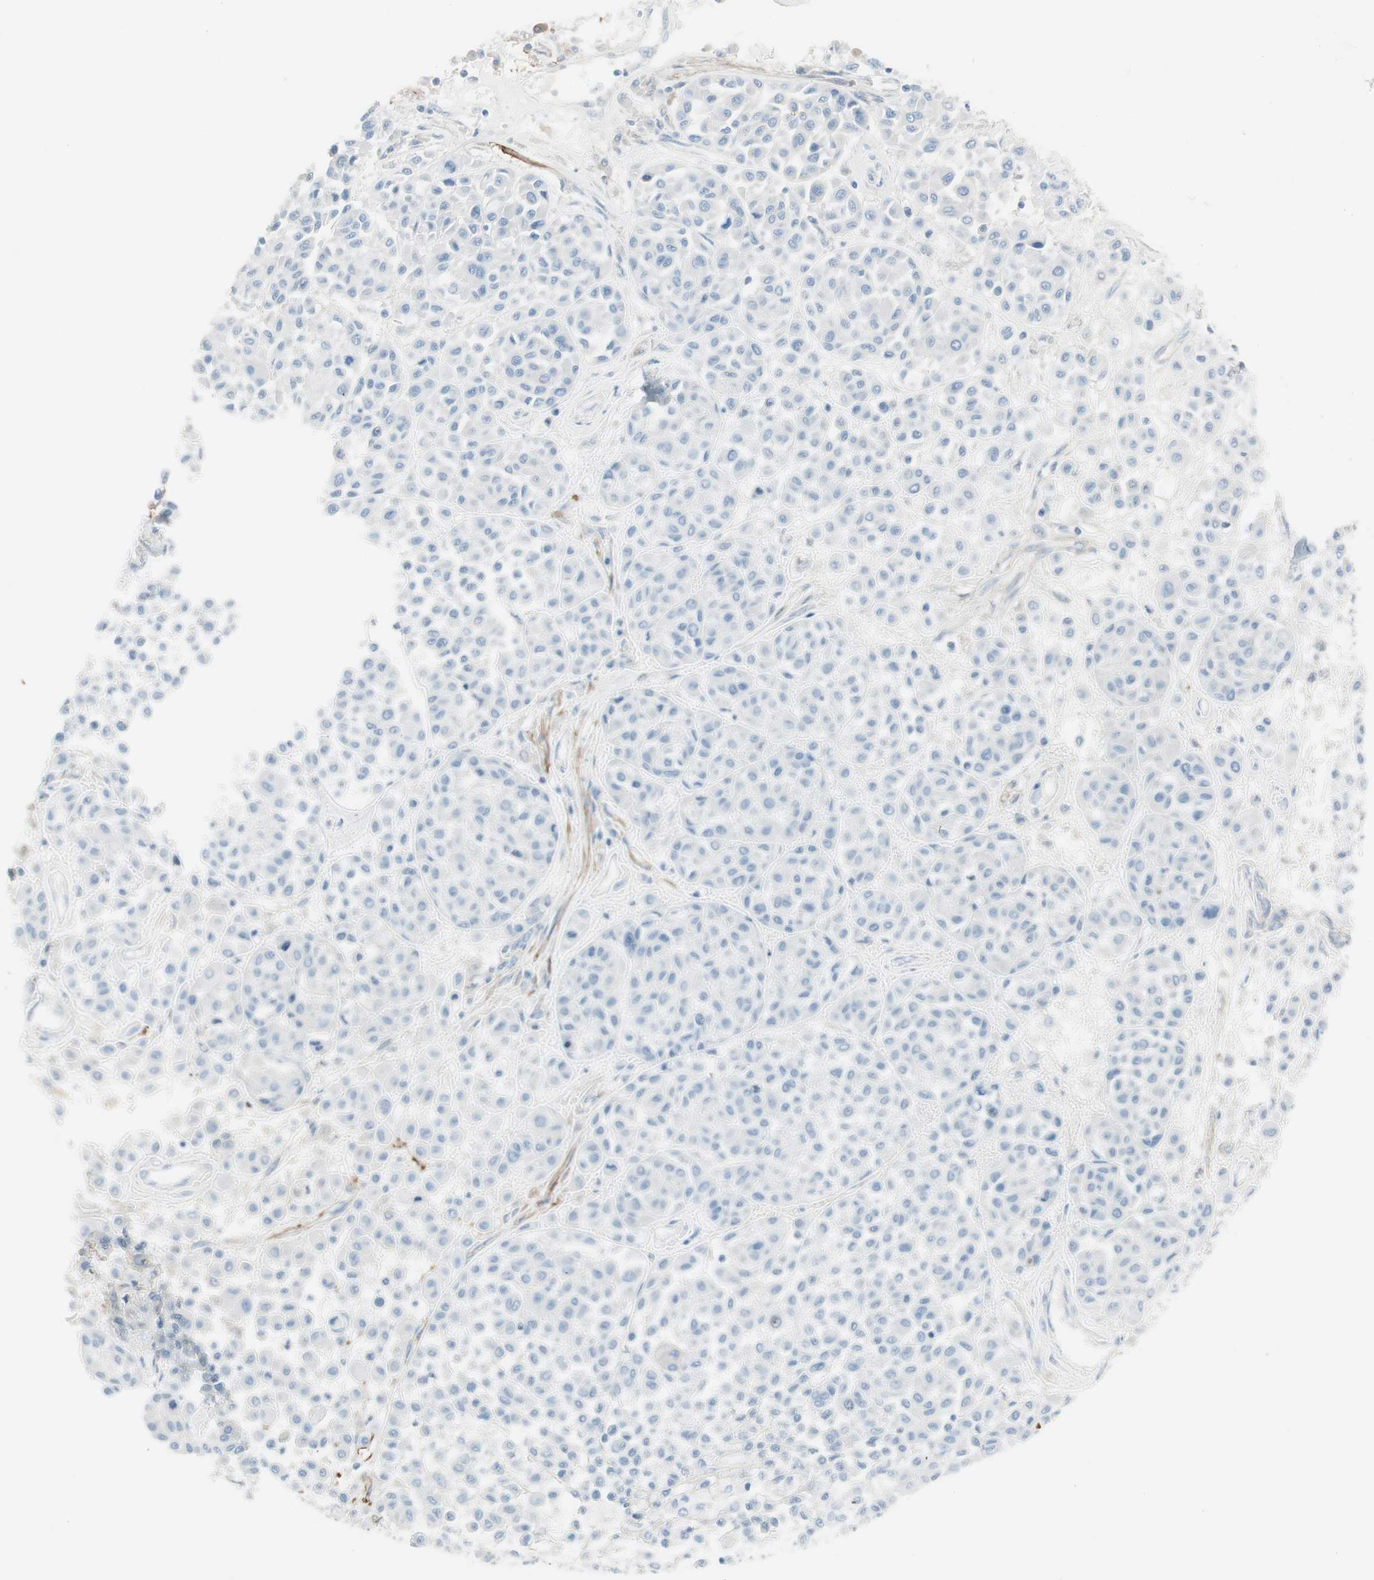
{"staining": {"intensity": "negative", "quantity": "none", "location": "none"}, "tissue": "melanoma", "cell_type": "Tumor cells", "image_type": "cancer", "snomed": [{"axis": "morphology", "description": "Malignant melanoma, Metastatic site"}, {"axis": "topography", "description": "Soft tissue"}], "caption": "IHC of melanoma exhibits no expression in tumor cells.", "gene": "CACNA2D1", "patient": {"sex": "male", "age": 41}}